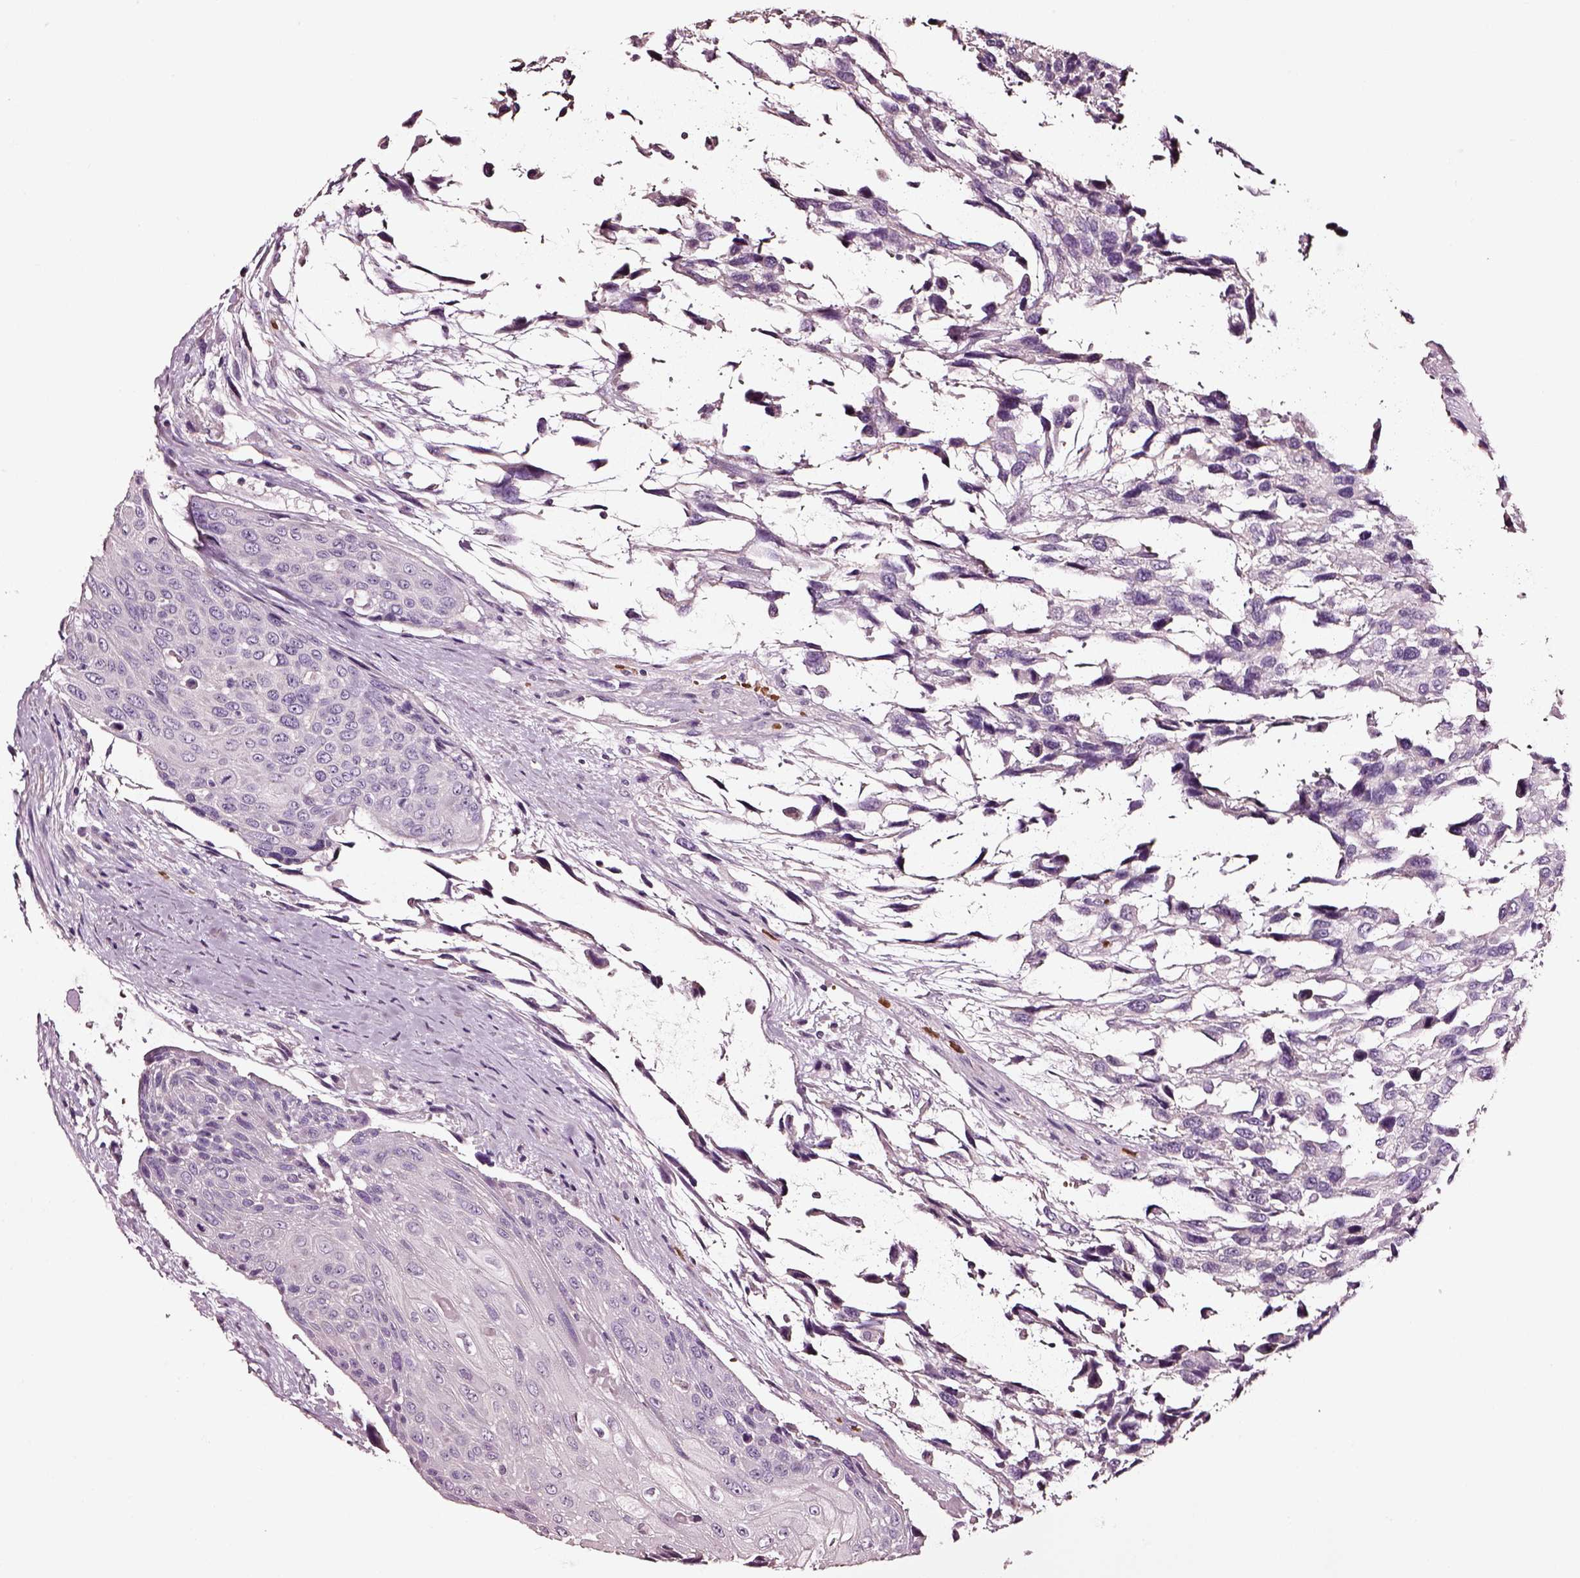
{"staining": {"intensity": "negative", "quantity": "none", "location": "none"}, "tissue": "urothelial cancer", "cell_type": "Tumor cells", "image_type": "cancer", "snomed": [{"axis": "morphology", "description": "Urothelial carcinoma, High grade"}, {"axis": "topography", "description": "Urinary bladder"}], "caption": "Tumor cells are negative for protein expression in human urothelial cancer.", "gene": "AADAT", "patient": {"sex": "female", "age": 70}}